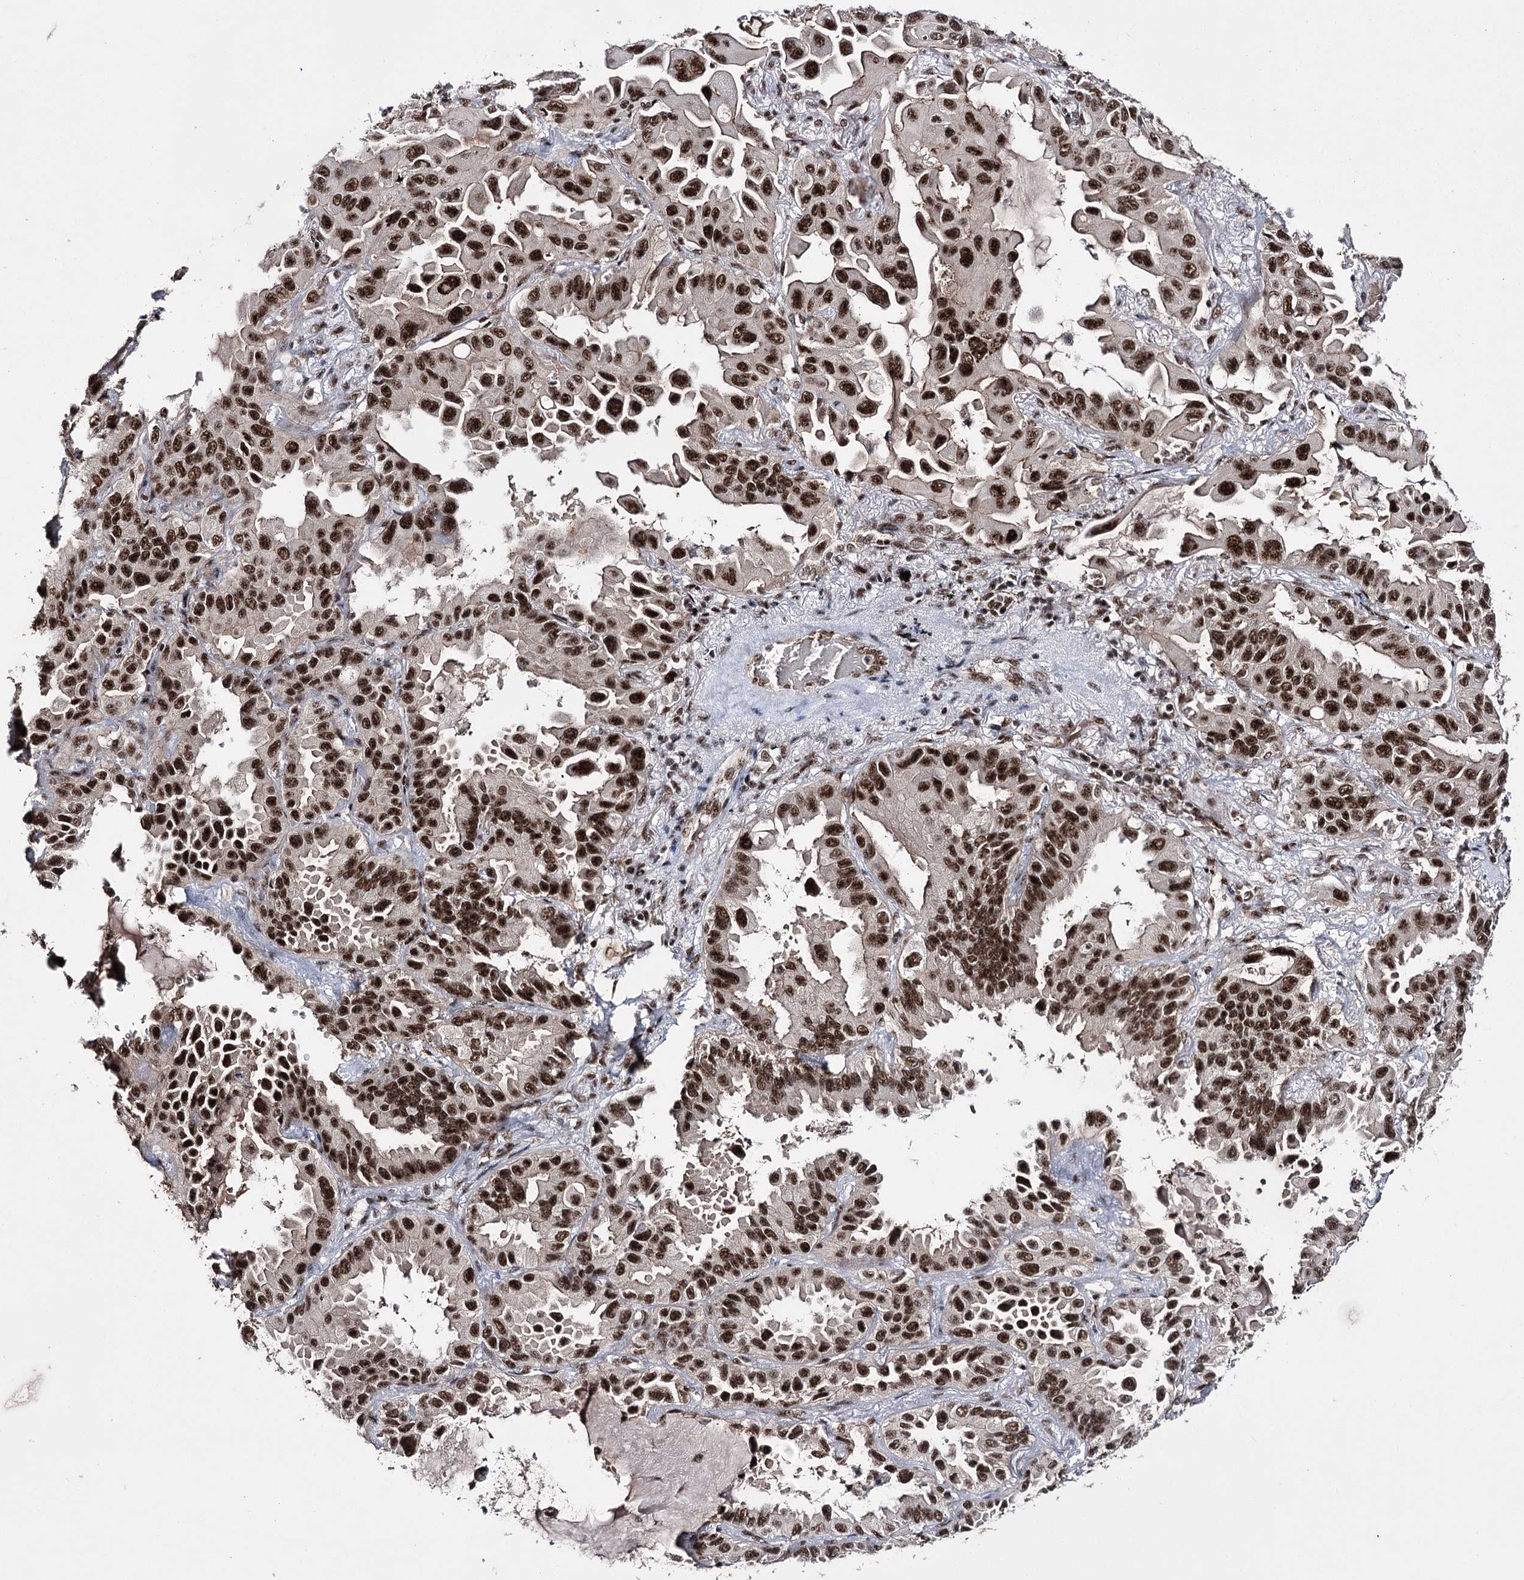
{"staining": {"intensity": "strong", "quantity": ">75%", "location": "nuclear"}, "tissue": "lung cancer", "cell_type": "Tumor cells", "image_type": "cancer", "snomed": [{"axis": "morphology", "description": "Adenocarcinoma, NOS"}, {"axis": "topography", "description": "Lung"}], "caption": "Immunohistochemical staining of human adenocarcinoma (lung) shows high levels of strong nuclear protein positivity in about >75% of tumor cells. (DAB = brown stain, brightfield microscopy at high magnification).", "gene": "PRPF40A", "patient": {"sex": "male", "age": 64}}